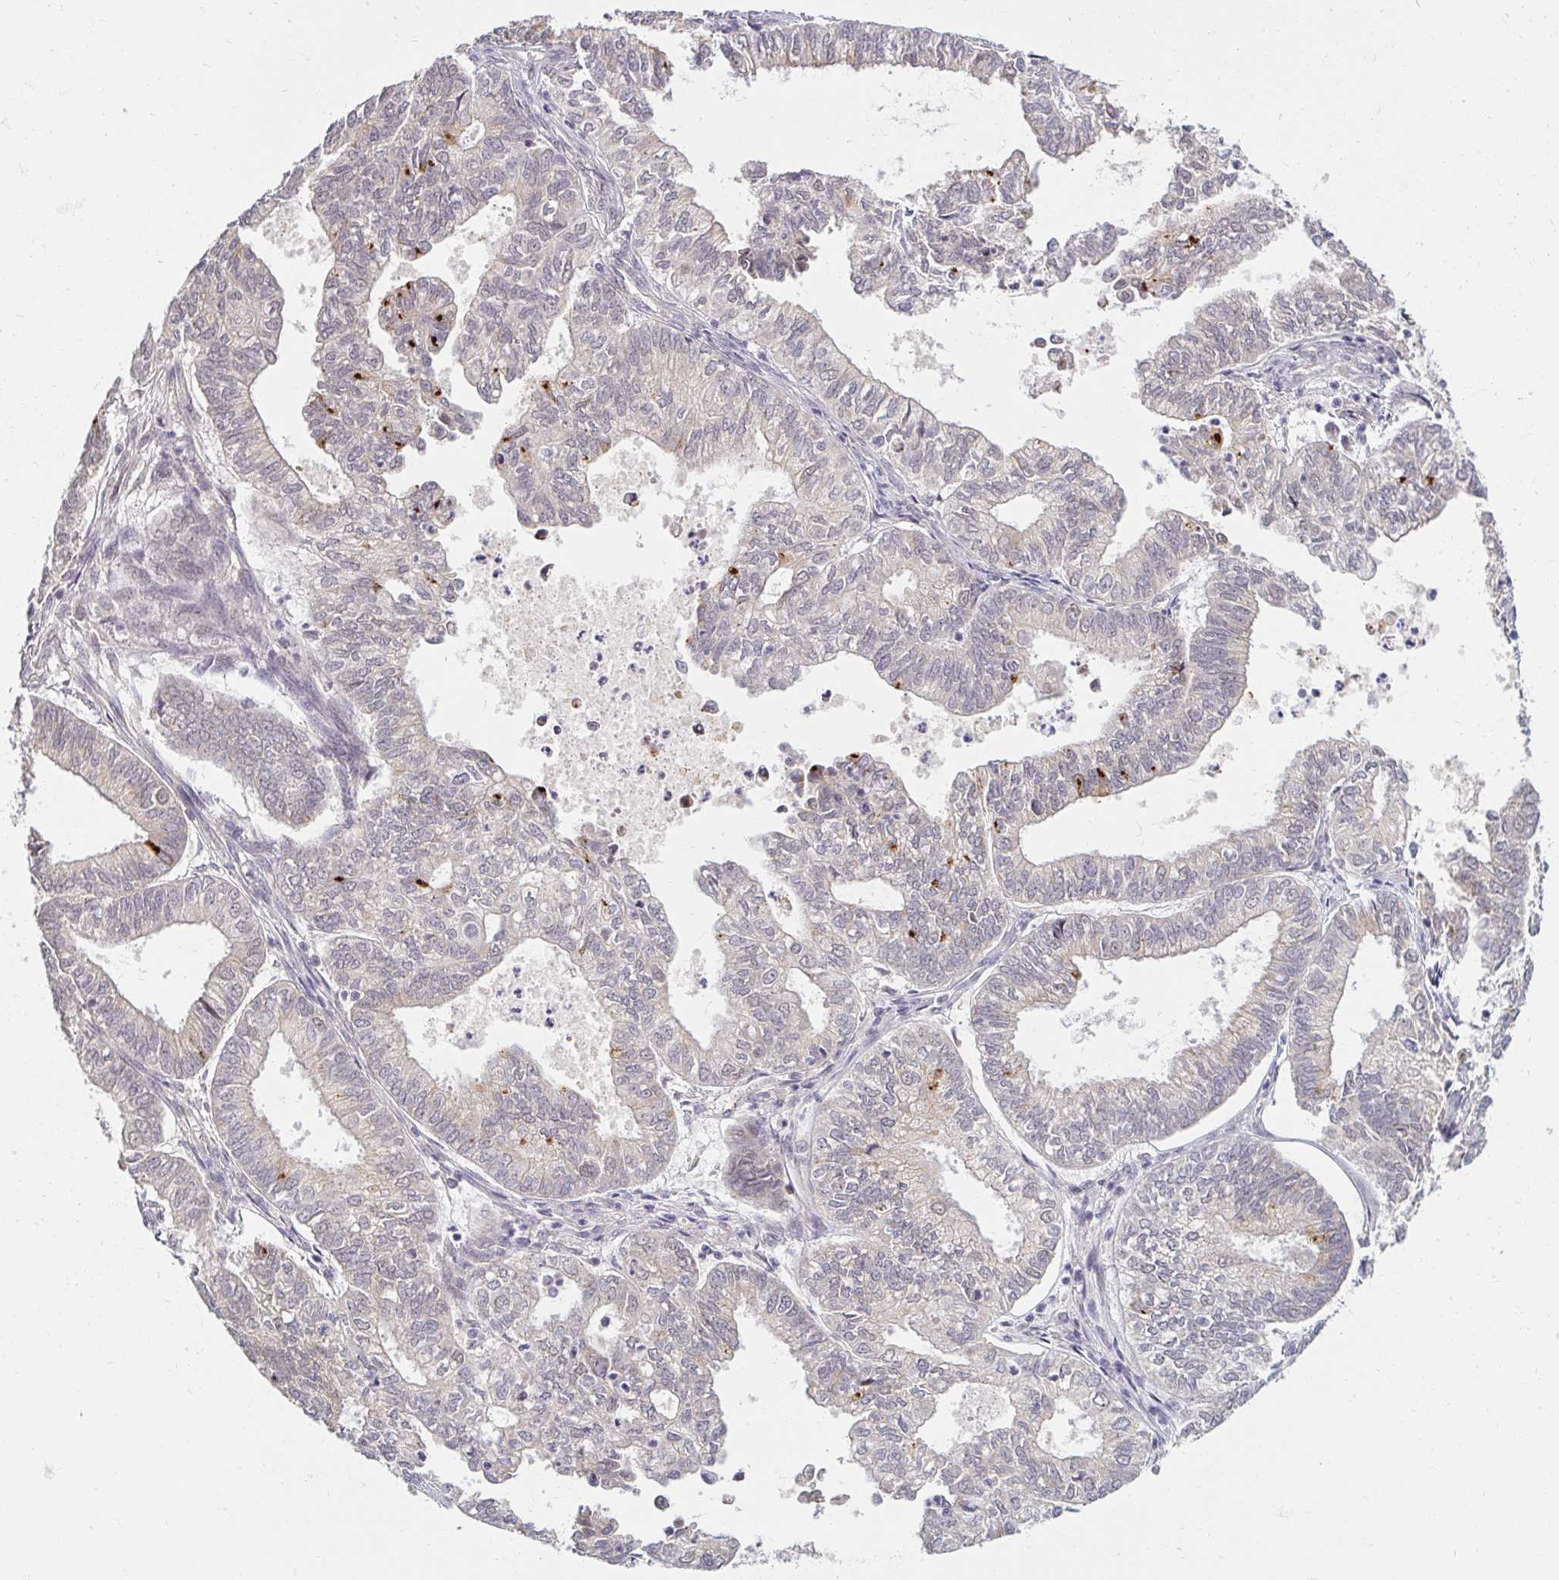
{"staining": {"intensity": "negative", "quantity": "none", "location": "none"}, "tissue": "ovarian cancer", "cell_type": "Tumor cells", "image_type": "cancer", "snomed": [{"axis": "morphology", "description": "Carcinoma, endometroid"}, {"axis": "topography", "description": "Ovary"}], "caption": "This is an immunohistochemistry micrograph of human ovarian cancer. There is no staining in tumor cells.", "gene": "DDN", "patient": {"sex": "female", "age": 64}}